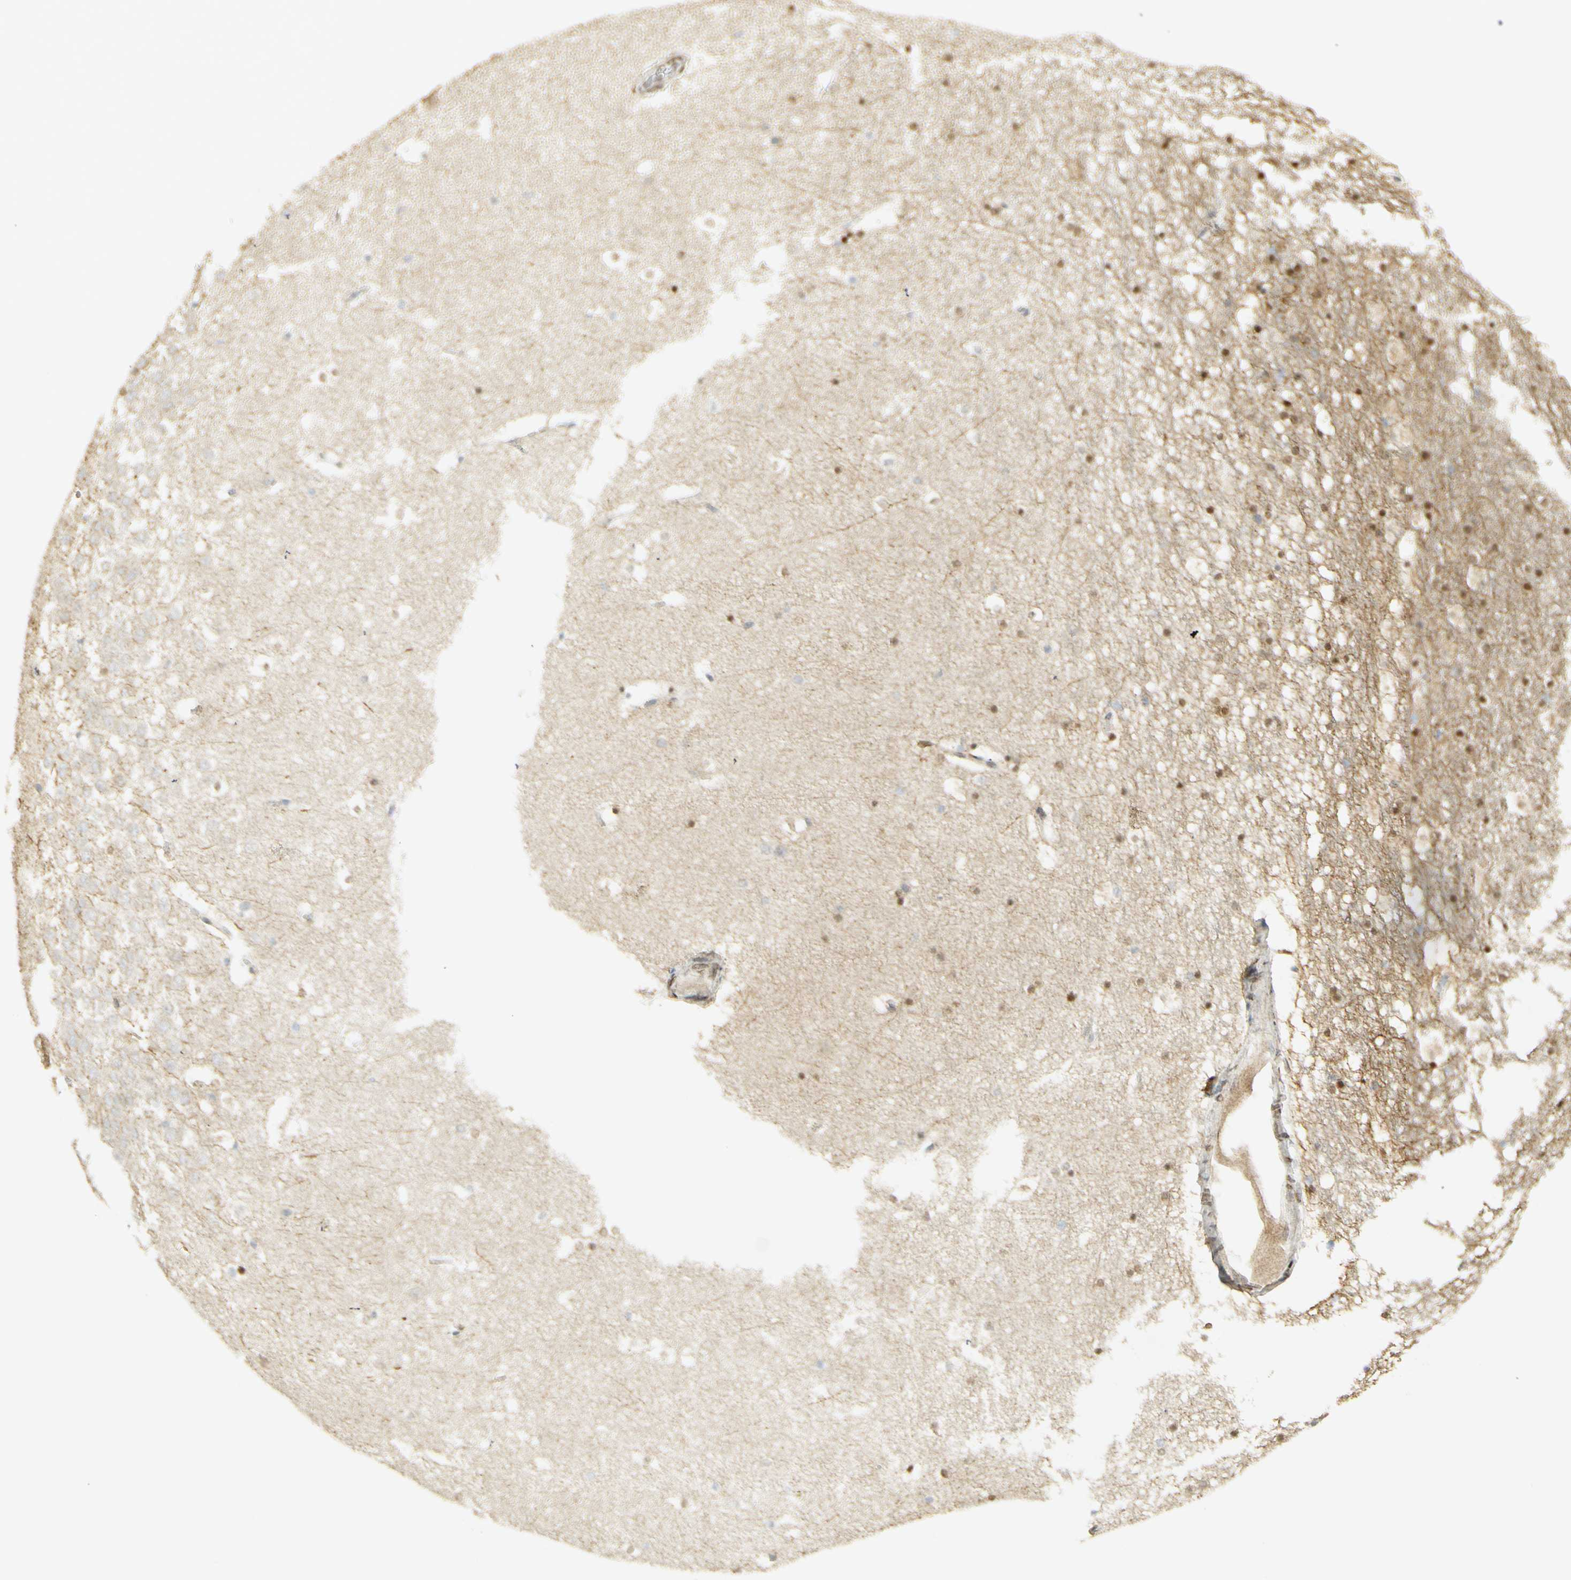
{"staining": {"intensity": "moderate", "quantity": ">75%", "location": "nuclear"}, "tissue": "hippocampus", "cell_type": "Glial cells", "image_type": "normal", "snomed": [{"axis": "morphology", "description": "Normal tissue, NOS"}, {"axis": "topography", "description": "Hippocampus"}], "caption": "Protein positivity by immunohistochemistry (IHC) displays moderate nuclear staining in about >75% of glial cells in benign hippocampus.", "gene": "E2F1", "patient": {"sex": "male", "age": 45}}